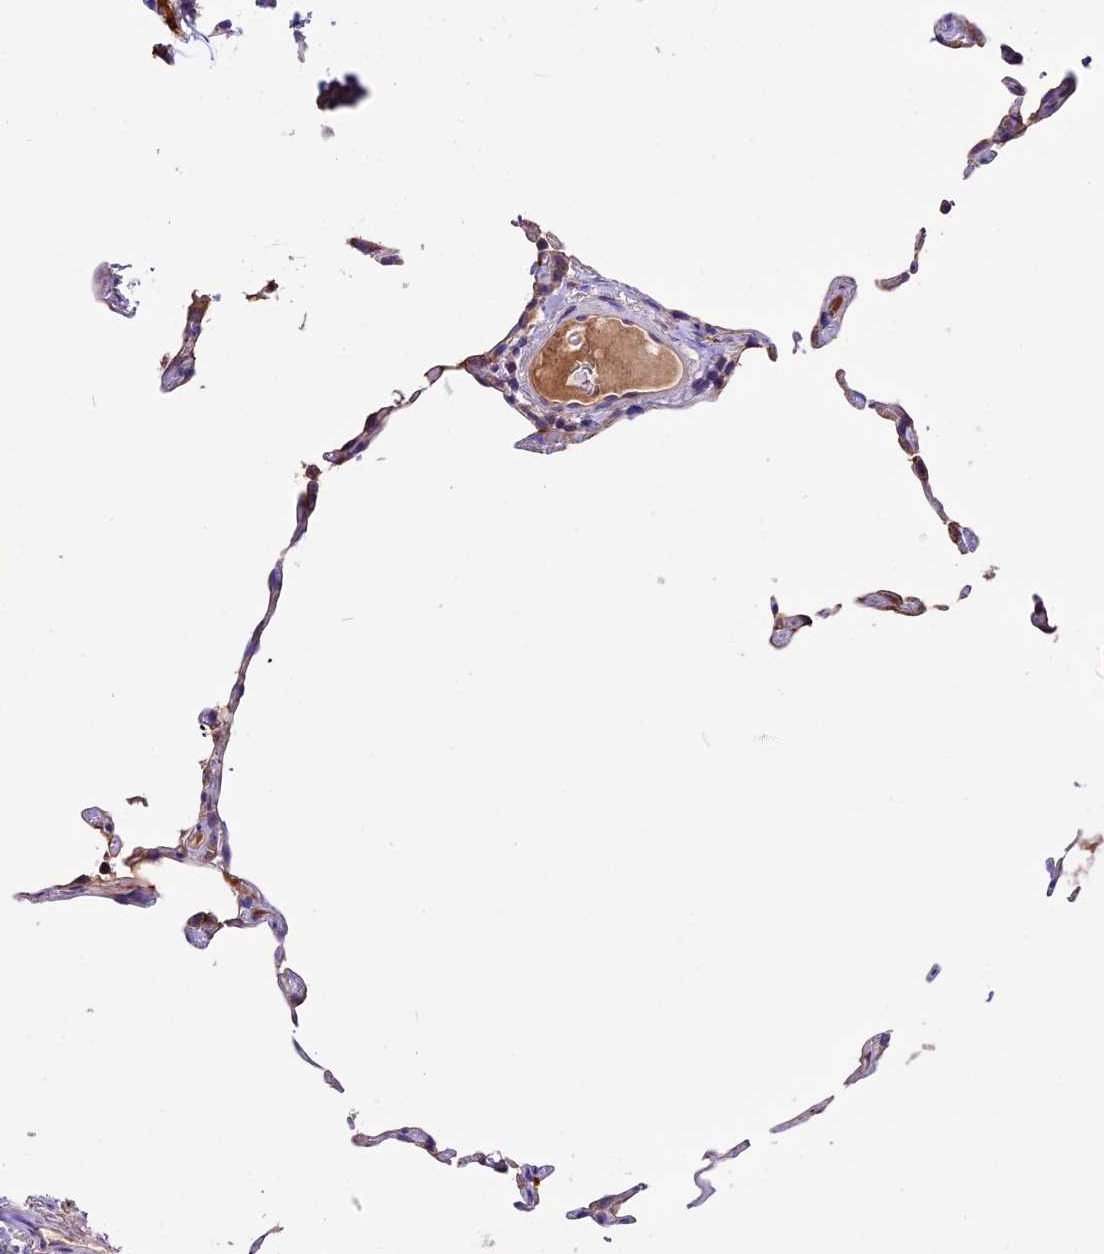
{"staining": {"intensity": "moderate", "quantity": "25%-75%", "location": "cytoplasmic/membranous"}, "tissue": "lung", "cell_type": "Alveolar cells", "image_type": "normal", "snomed": [{"axis": "morphology", "description": "Normal tissue, NOS"}, {"axis": "topography", "description": "Lung"}], "caption": "Alveolar cells reveal medium levels of moderate cytoplasmic/membranous positivity in about 25%-75% of cells in normal lung. (DAB = brown stain, brightfield microscopy at high magnification).", "gene": "METTL22", "patient": {"sex": "female", "age": 57}}